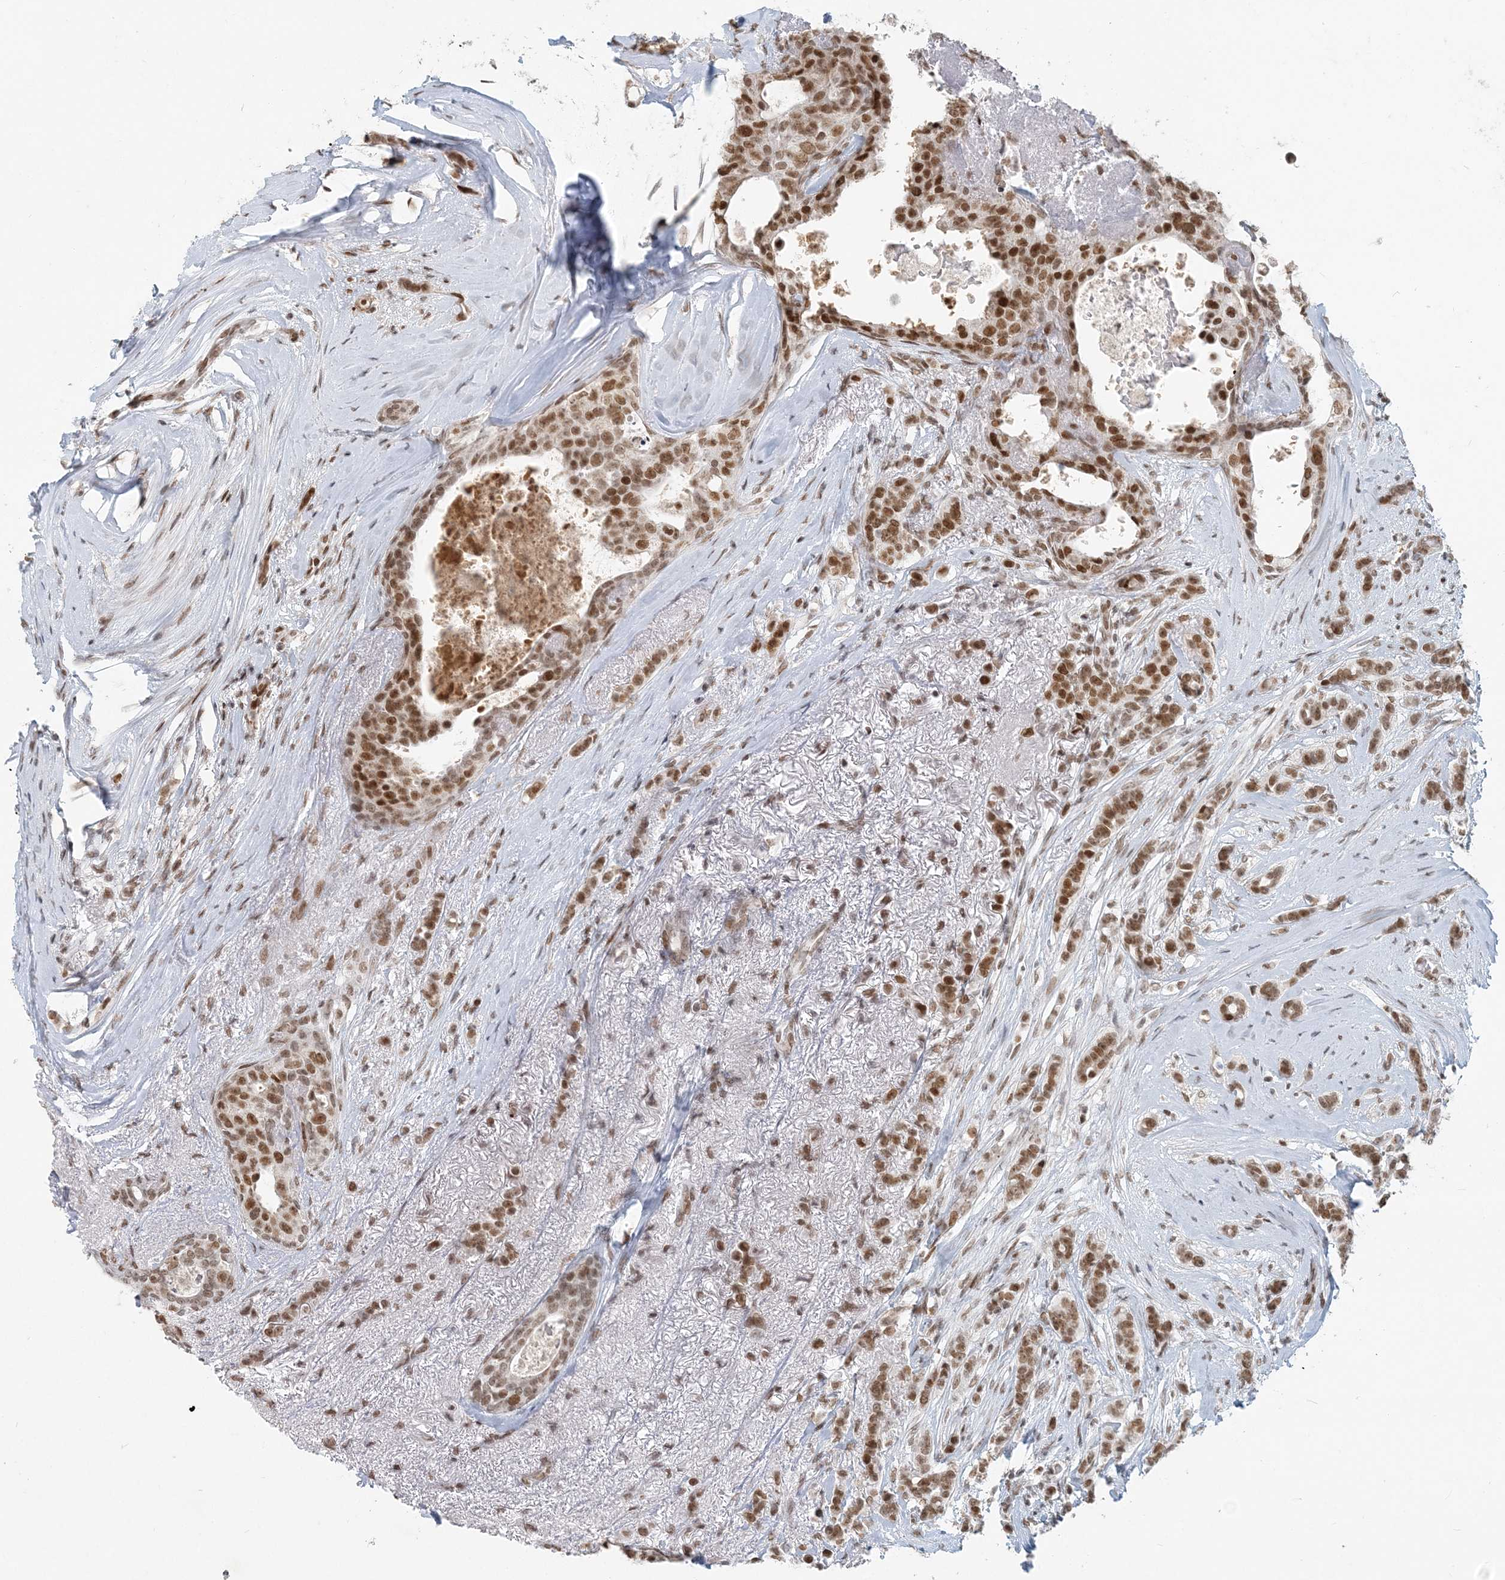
{"staining": {"intensity": "moderate", "quantity": ">75%", "location": "nuclear"}, "tissue": "breast cancer", "cell_type": "Tumor cells", "image_type": "cancer", "snomed": [{"axis": "morphology", "description": "Lobular carcinoma"}, {"axis": "topography", "description": "Breast"}], "caption": "High-magnification brightfield microscopy of breast cancer stained with DAB (3,3'-diaminobenzidine) (brown) and counterstained with hematoxylin (blue). tumor cells exhibit moderate nuclear staining is seen in approximately>75% of cells.", "gene": "BAZ1B", "patient": {"sex": "female", "age": 51}}